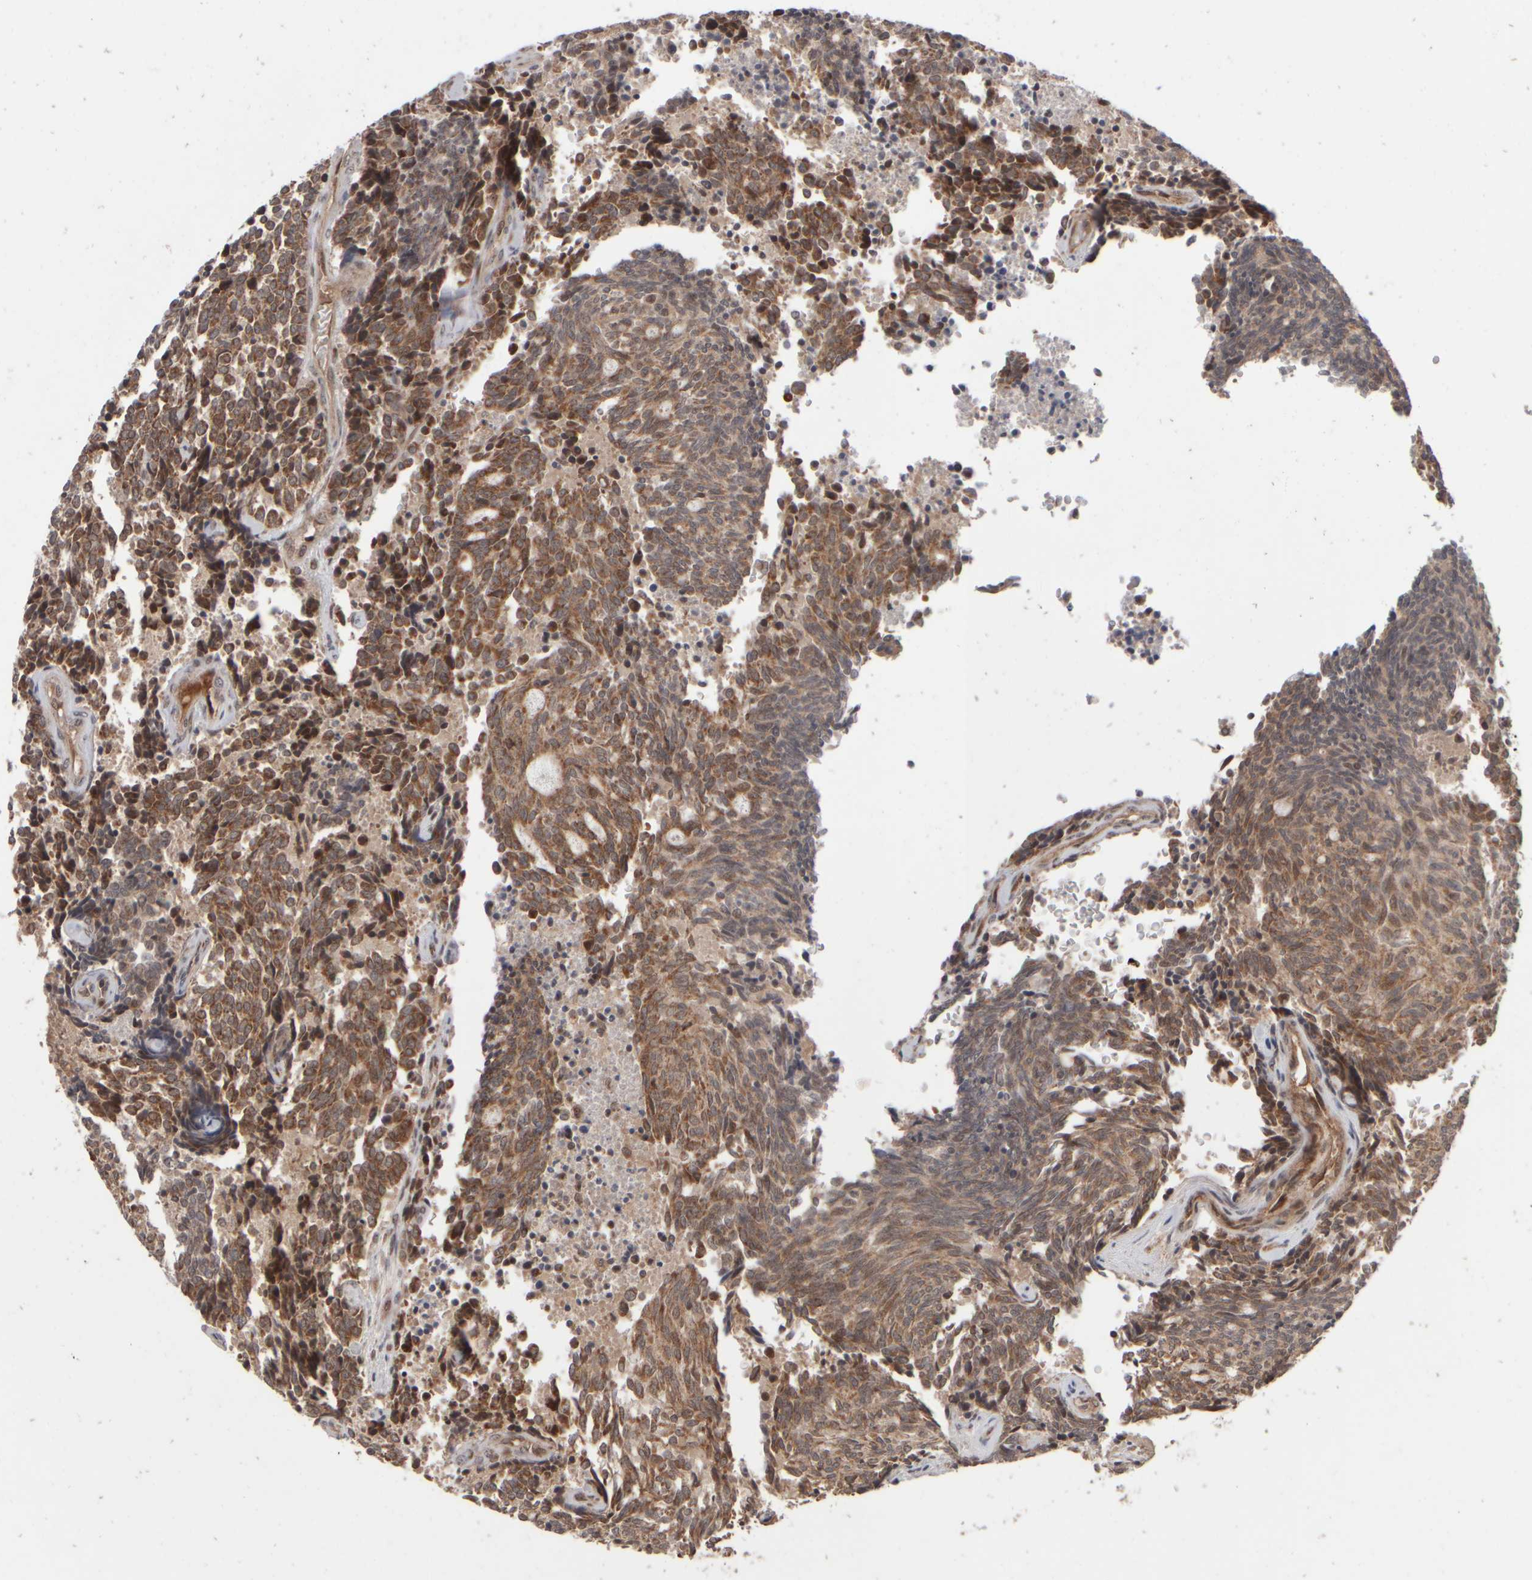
{"staining": {"intensity": "moderate", "quantity": ">75%", "location": "cytoplasmic/membranous"}, "tissue": "carcinoid", "cell_type": "Tumor cells", "image_type": "cancer", "snomed": [{"axis": "morphology", "description": "Carcinoid, malignant, NOS"}, {"axis": "topography", "description": "Pancreas"}], "caption": "Immunohistochemistry (IHC) (DAB) staining of carcinoid demonstrates moderate cytoplasmic/membranous protein staining in approximately >75% of tumor cells.", "gene": "ABHD11", "patient": {"sex": "female", "age": 54}}